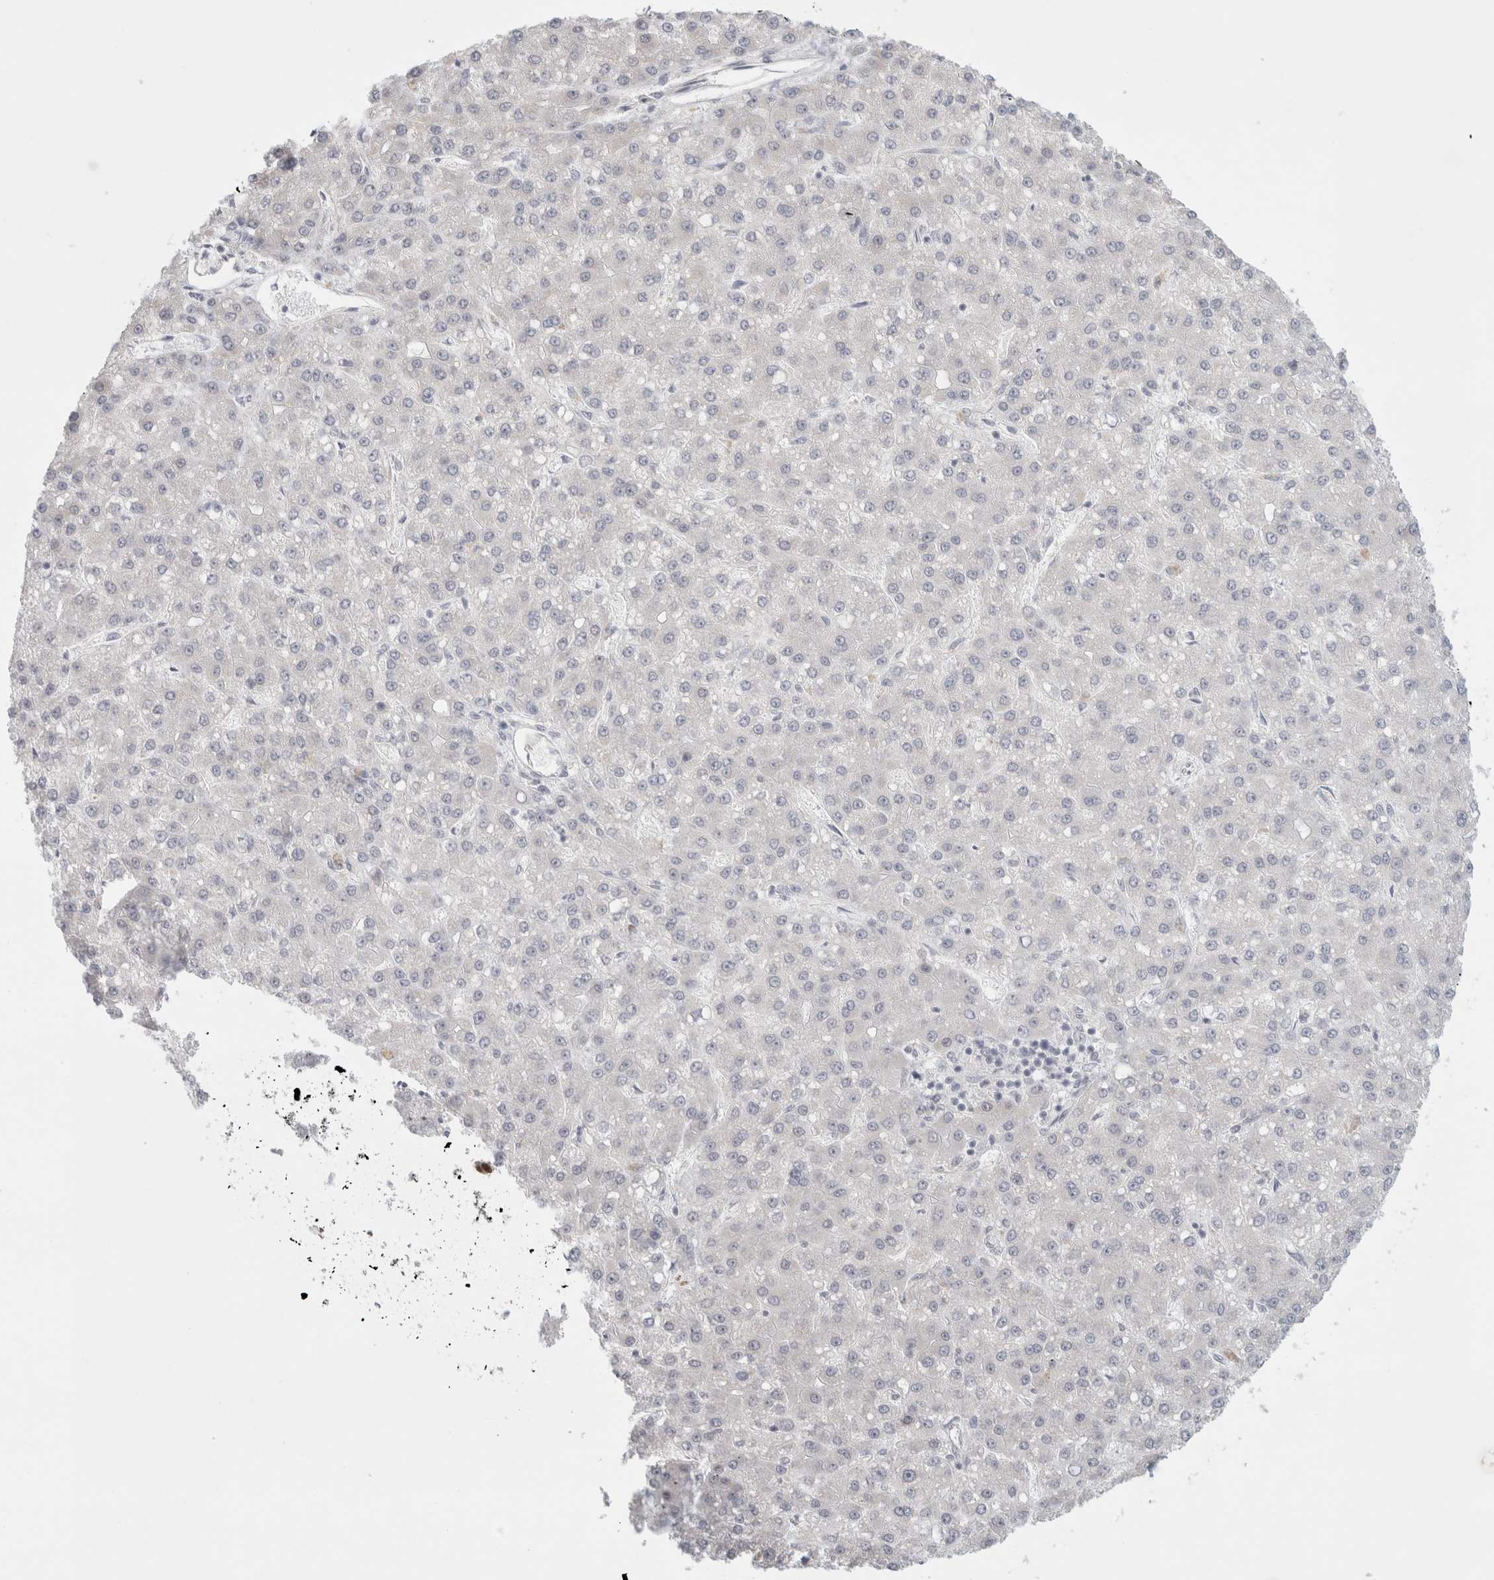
{"staining": {"intensity": "negative", "quantity": "none", "location": "none"}, "tissue": "liver cancer", "cell_type": "Tumor cells", "image_type": "cancer", "snomed": [{"axis": "morphology", "description": "Carcinoma, Hepatocellular, NOS"}, {"axis": "topography", "description": "Liver"}], "caption": "Tumor cells are negative for protein expression in human liver cancer (hepatocellular carcinoma).", "gene": "TRMT12", "patient": {"sex": "male", "age": 67}}